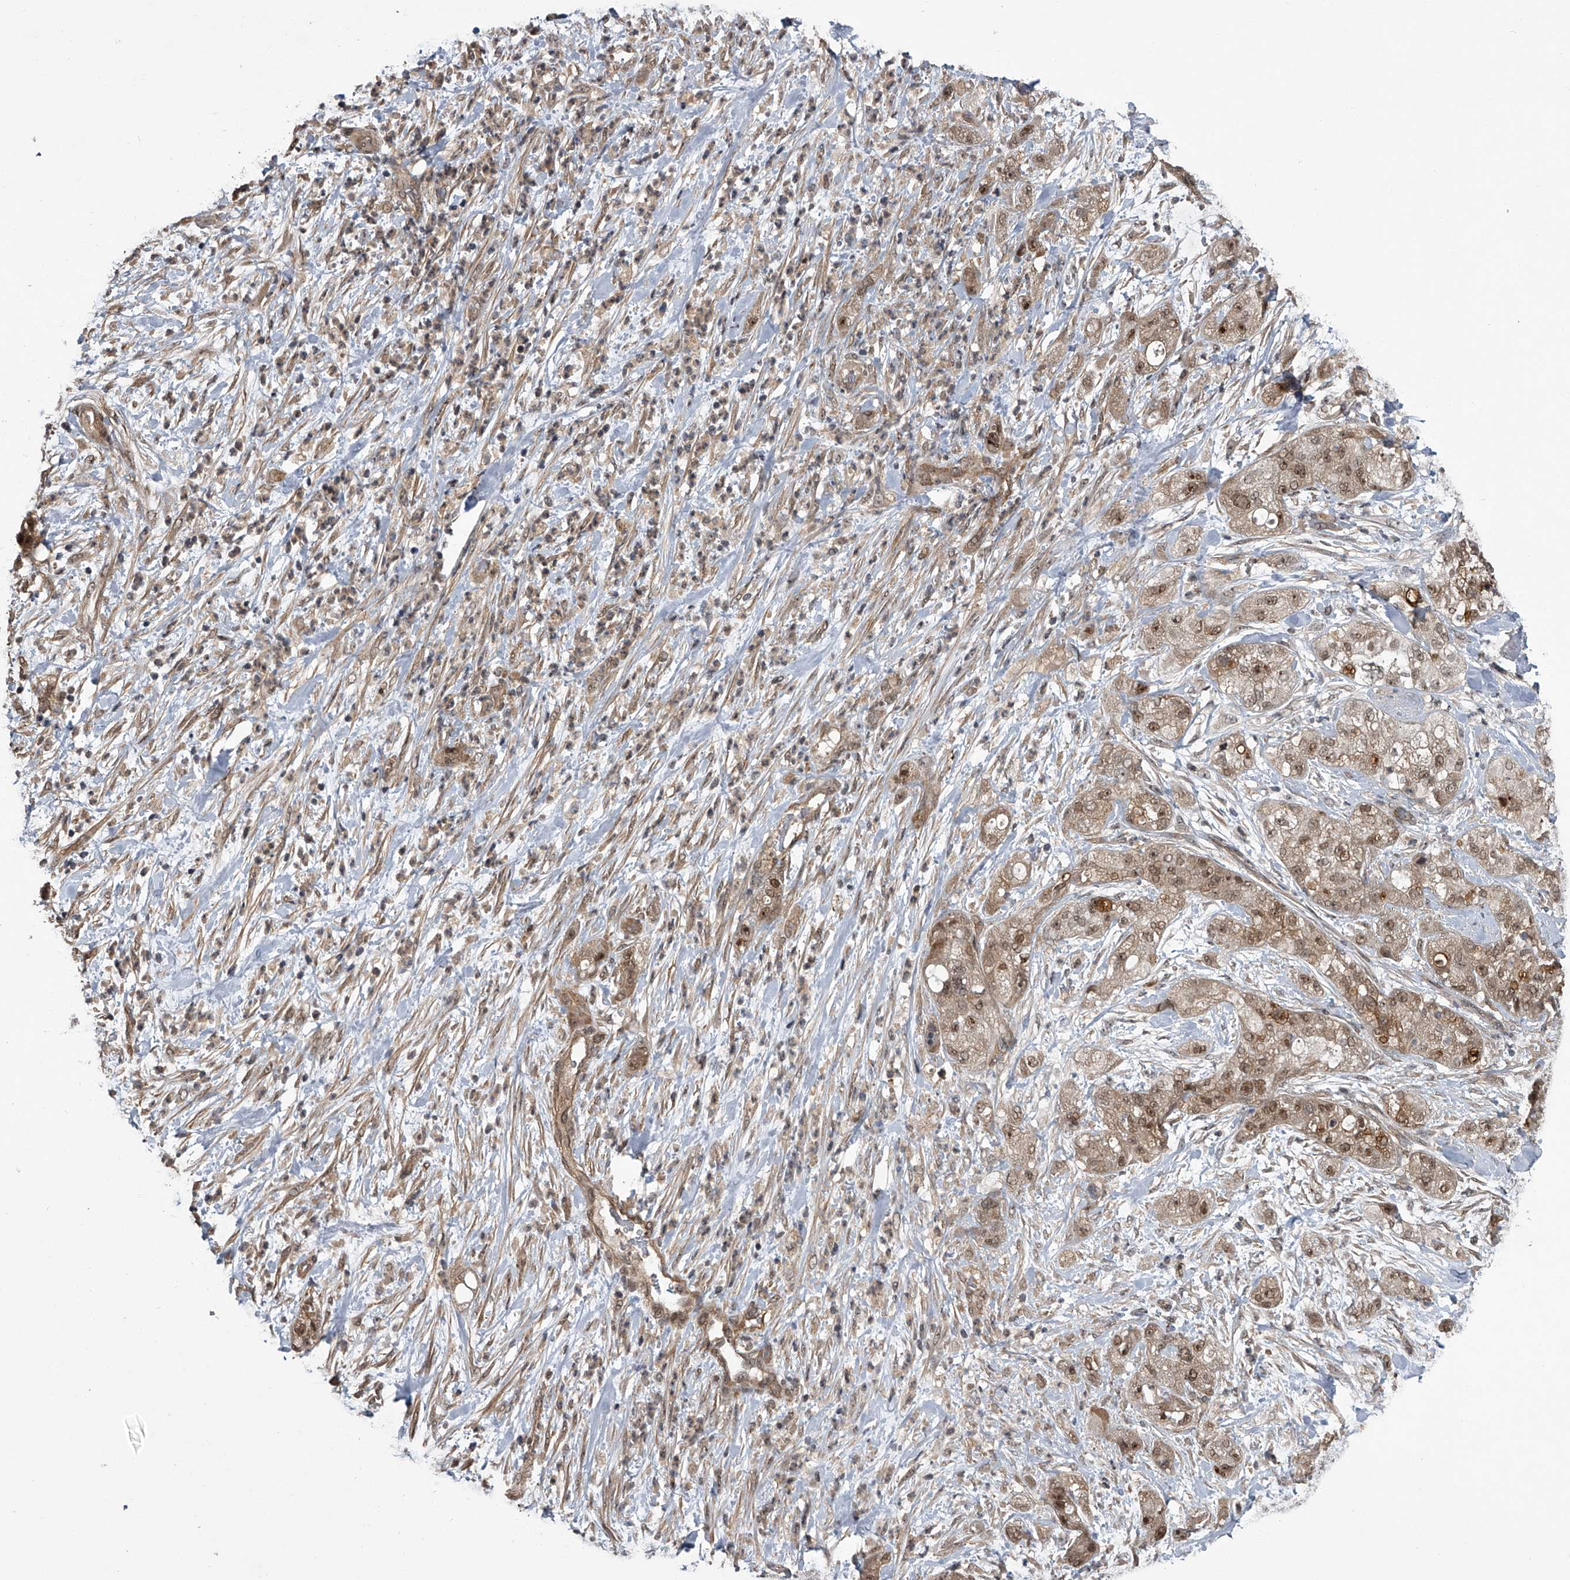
{"staining": {"intensity": "moderate", "quantity": ">75%", "location": "cytoplasmic/membranous,nuclear"}, "tissue": "pancreatic cancer", "cell_type": "Tumor cells", "image_type": "cancer", "snomed": [{"axis": "morphology", "description": "Adenocarcinoma, NOS"}, {"axis": "topography", "description": "Pancreas"}], "caption": "DAB (3,3'-diaminobenzidine) immunohistochemical staining of human adenocarcinoma (pancreatic) exhibits moderate cytoplasmic/membranous and nuclear protein expression in approximately >75% of tumor cells. (DAB (3,3'-diaminobenzidine) IHC with brightfield microscopy, high magnification).", "gene": "SLC12A8", "patient": {"sex": "female", "age": 78}}